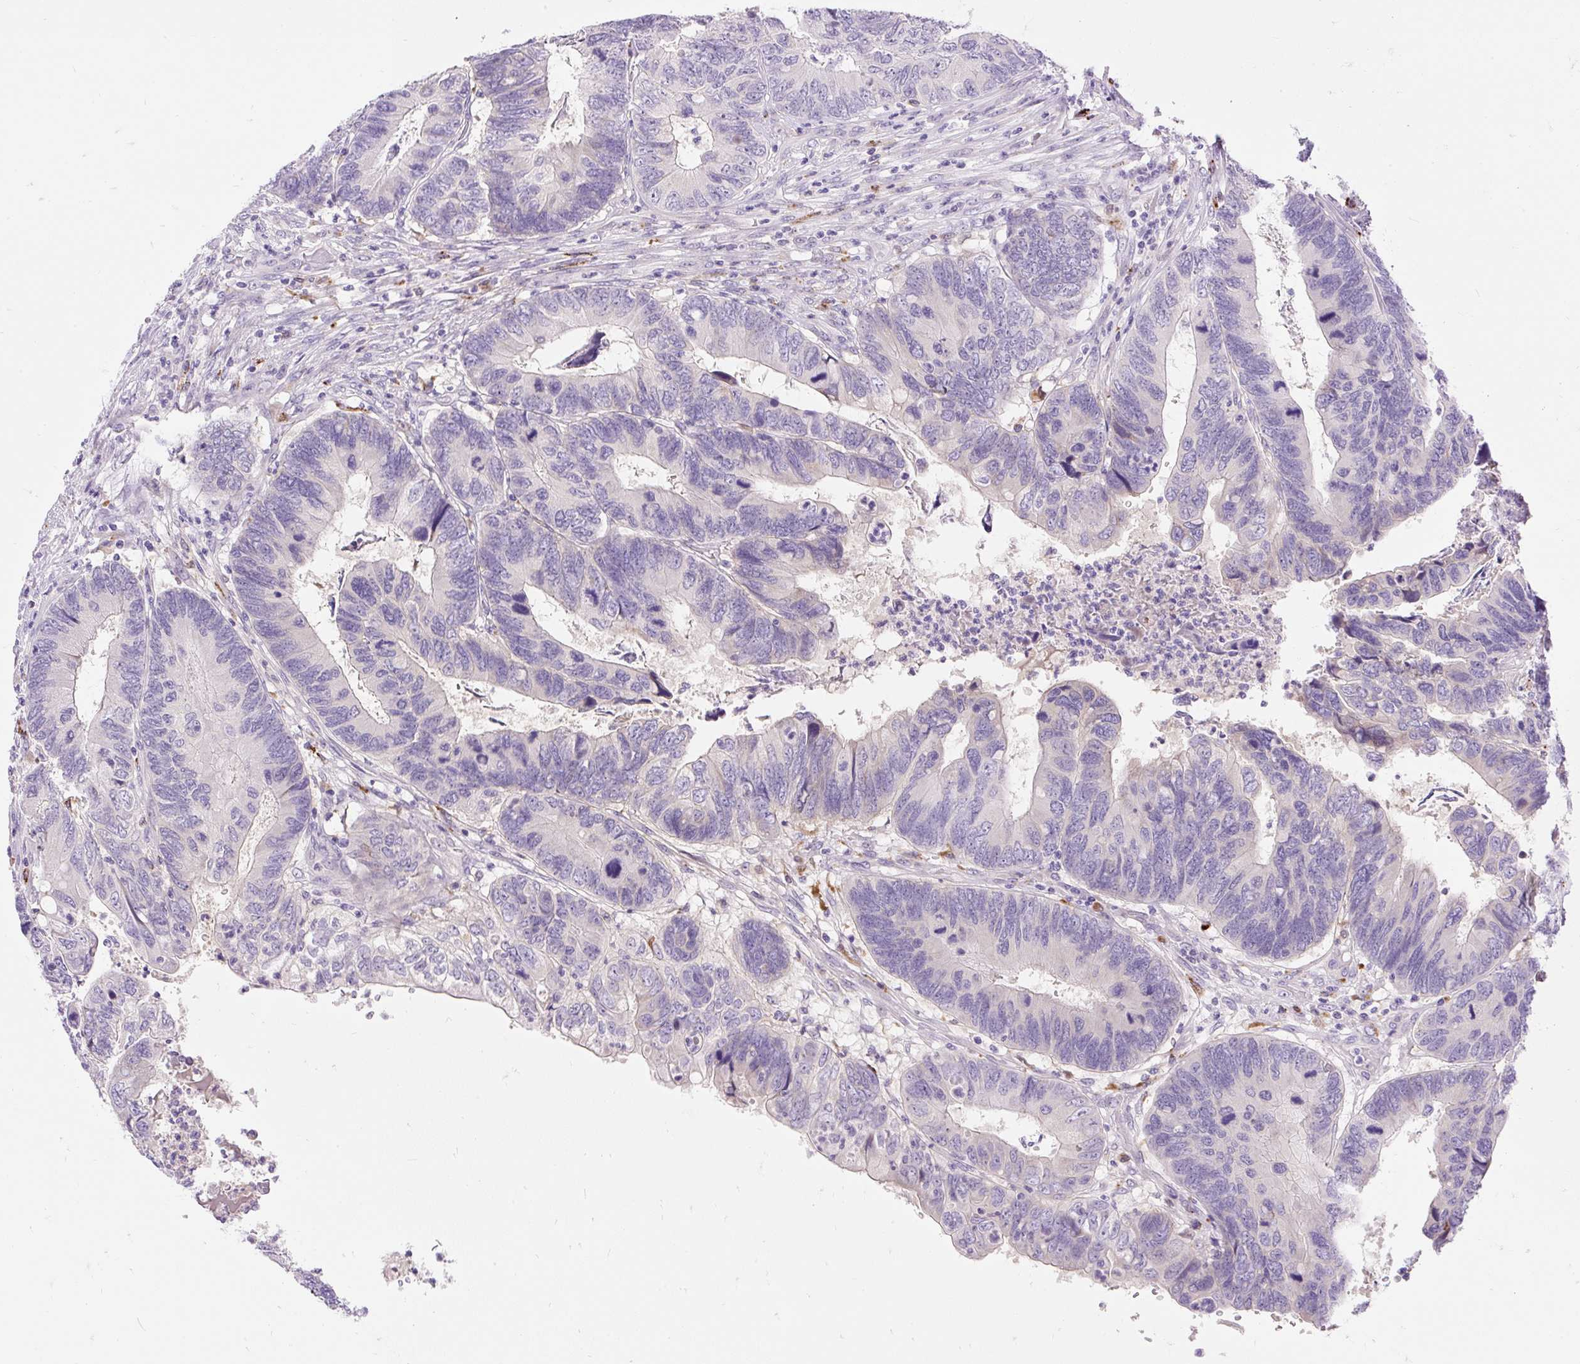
{"staining": {"intensity": "negative", "quantity": "none", "location": "none"}, "tissue": "colorectal cancer", "cell_type": "Tumor cells", "image_type": "cancer", "snomed": [{"axis": "morphology", "description": "Adenocarcinoma, NOS"}, {"axis": "topography", "description": "Colon"}], "caption": "Tumor cells show no significant expression in adenocarcinoma (colorectal).", "gene": "TMEM150C", "patient": {"sex": "female", "age": 67}}